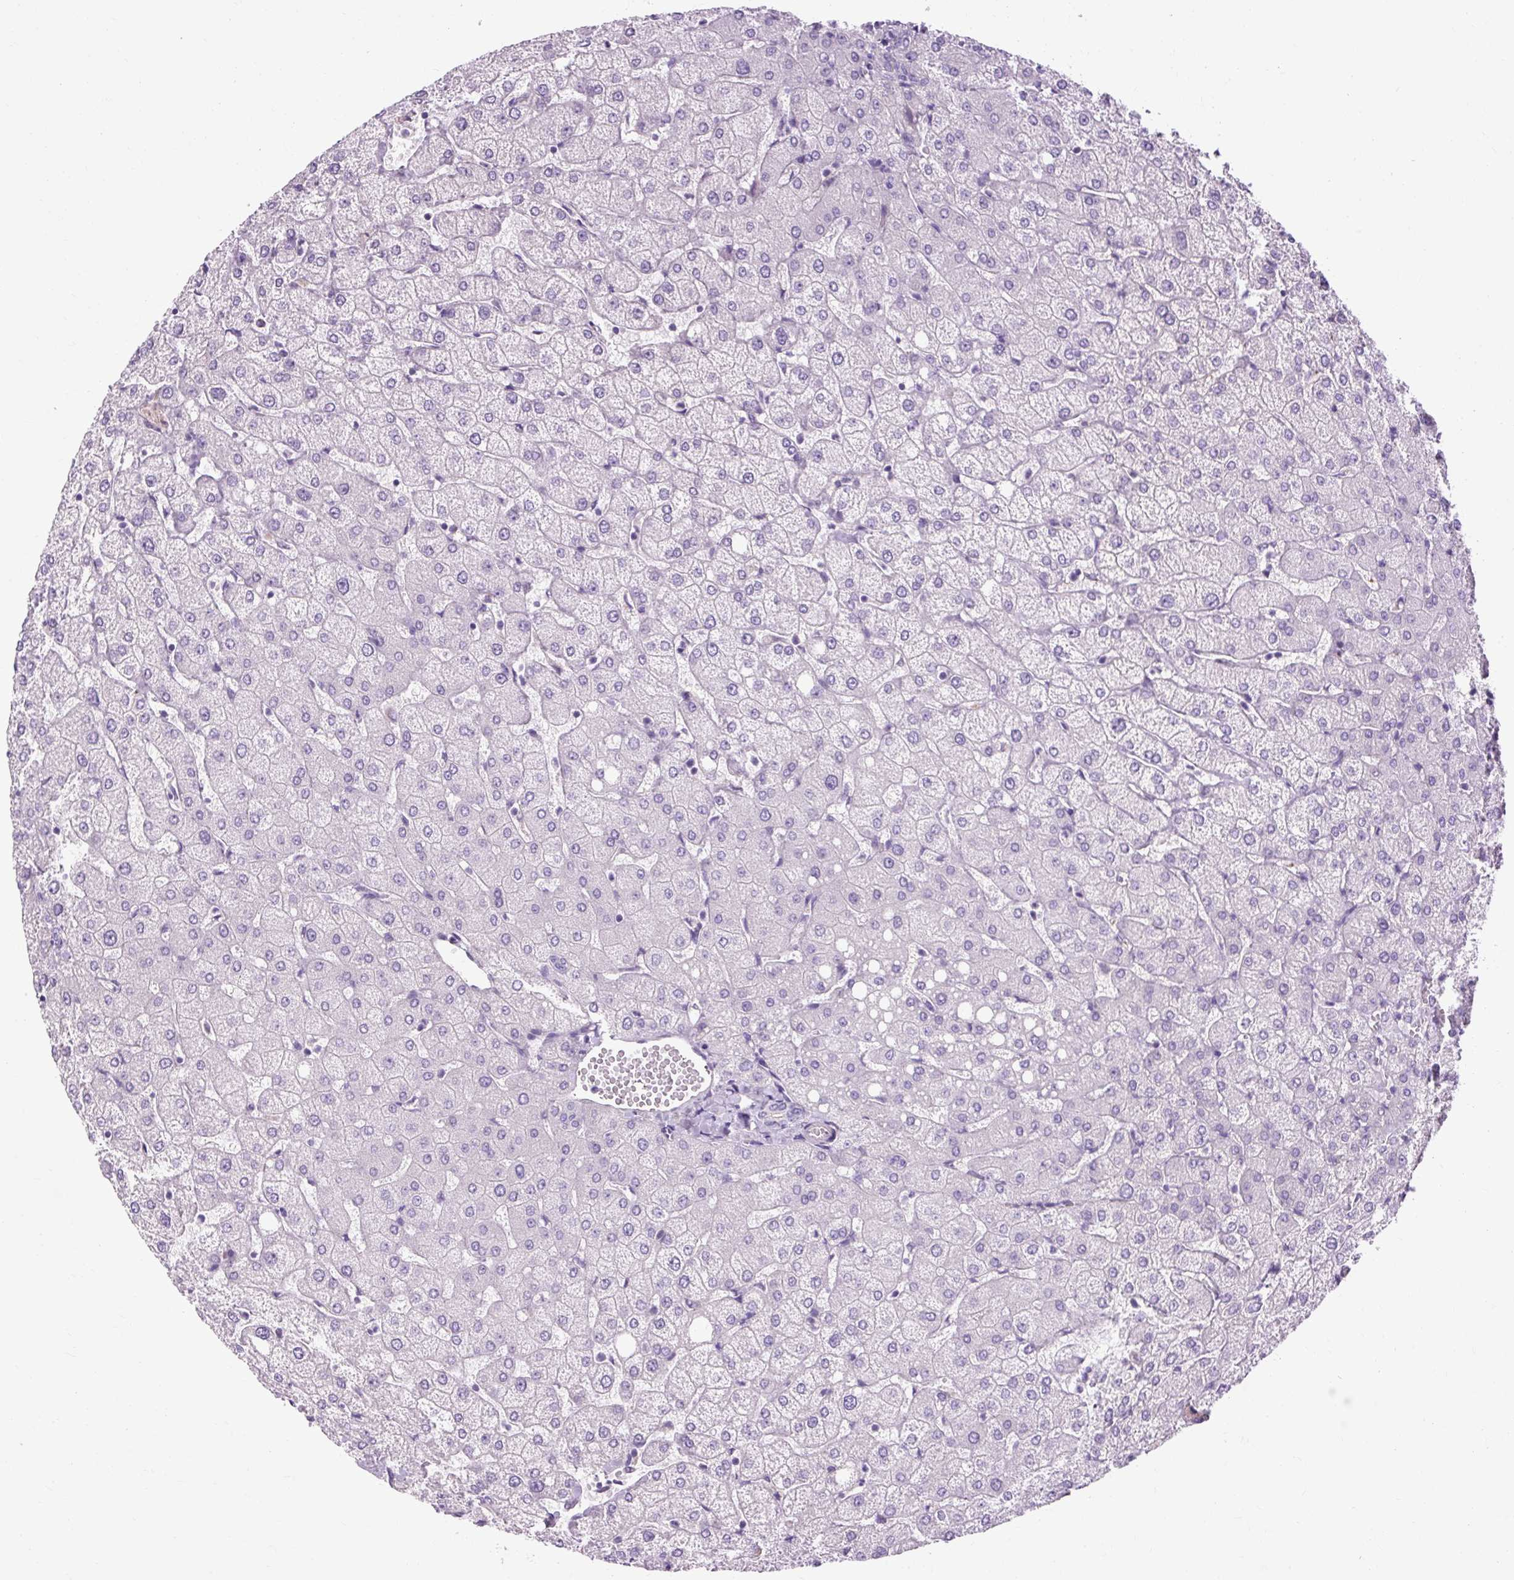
{"staining": {"intensity": "negative", "quantity": "none", "location": "none"}, "tissue": "liver", "cell_type": "Cholangiocytes", "image_type": "normal", "snomed": [{"axis": "morphology", "description": "Normal tissue, NOS"}, {"axis": "topography", "description": "Liver"}], "caption": "High power microscopy photomicrograph of an IHC image of normal liver, revealing no significant staining in cholangiocytes.", "gene": "ARRDC2", "patient": {"sex": "female", "age": 54}}